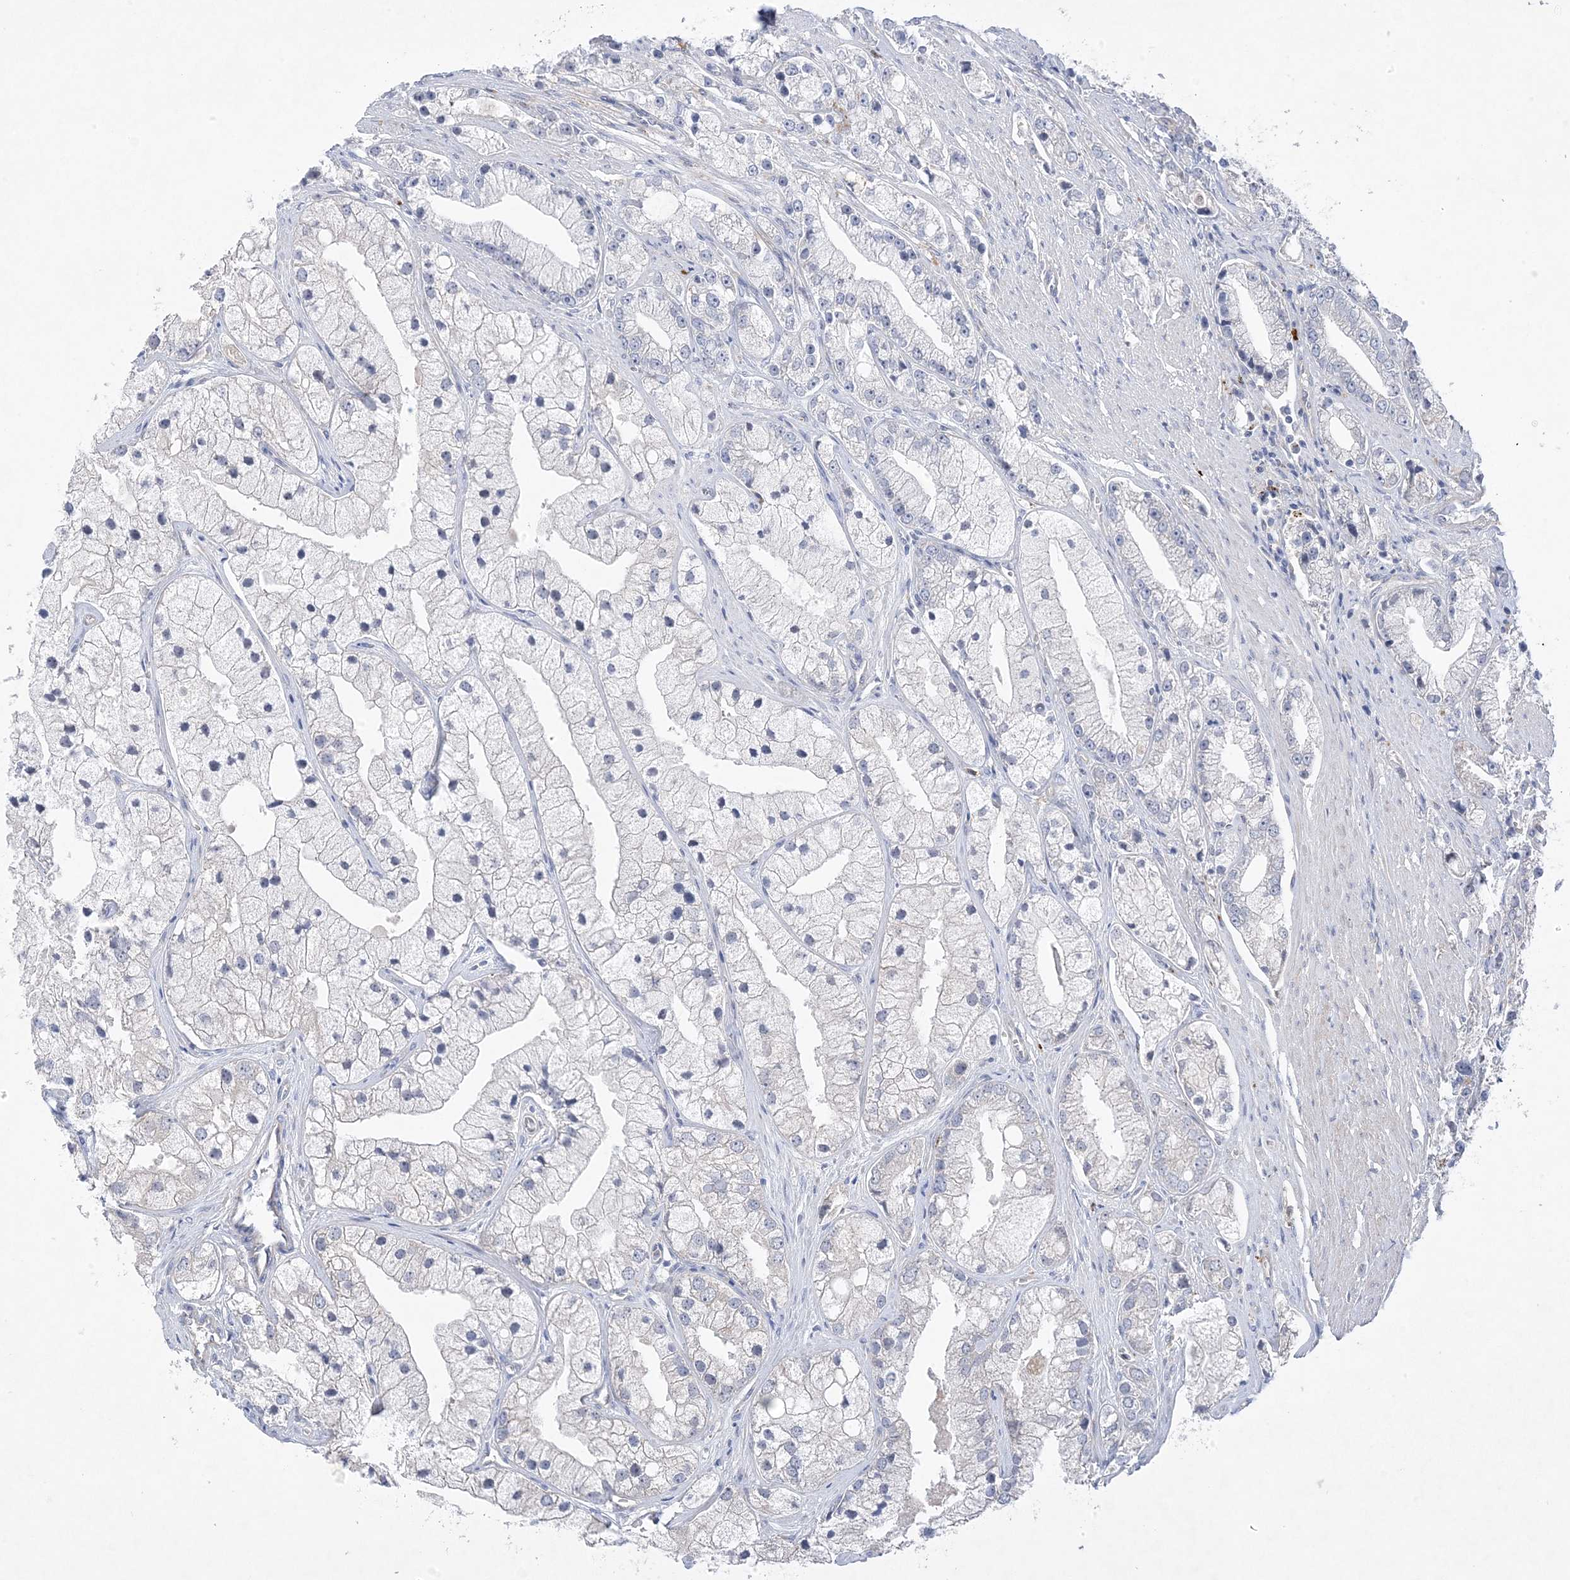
{"staining": {"intensity": "negative", "quantity": "none", "location": "none"}, "tissue": "prostate cancer", "cell_type": "Tumor cells", "image_type": "cancer", "snomed": [{"axis": "morphology", "description": "Adenocarcinoma, High grade"}, {"axis": "topography", "description": "Prostate"}], "caption": "This is an IHC photomicrograph of high-grade adenocarcinoma (prostate). There is no staining in tumor cells.", "gene": "ANAPC1", "patient": {"sex": "male", "age": 50}}